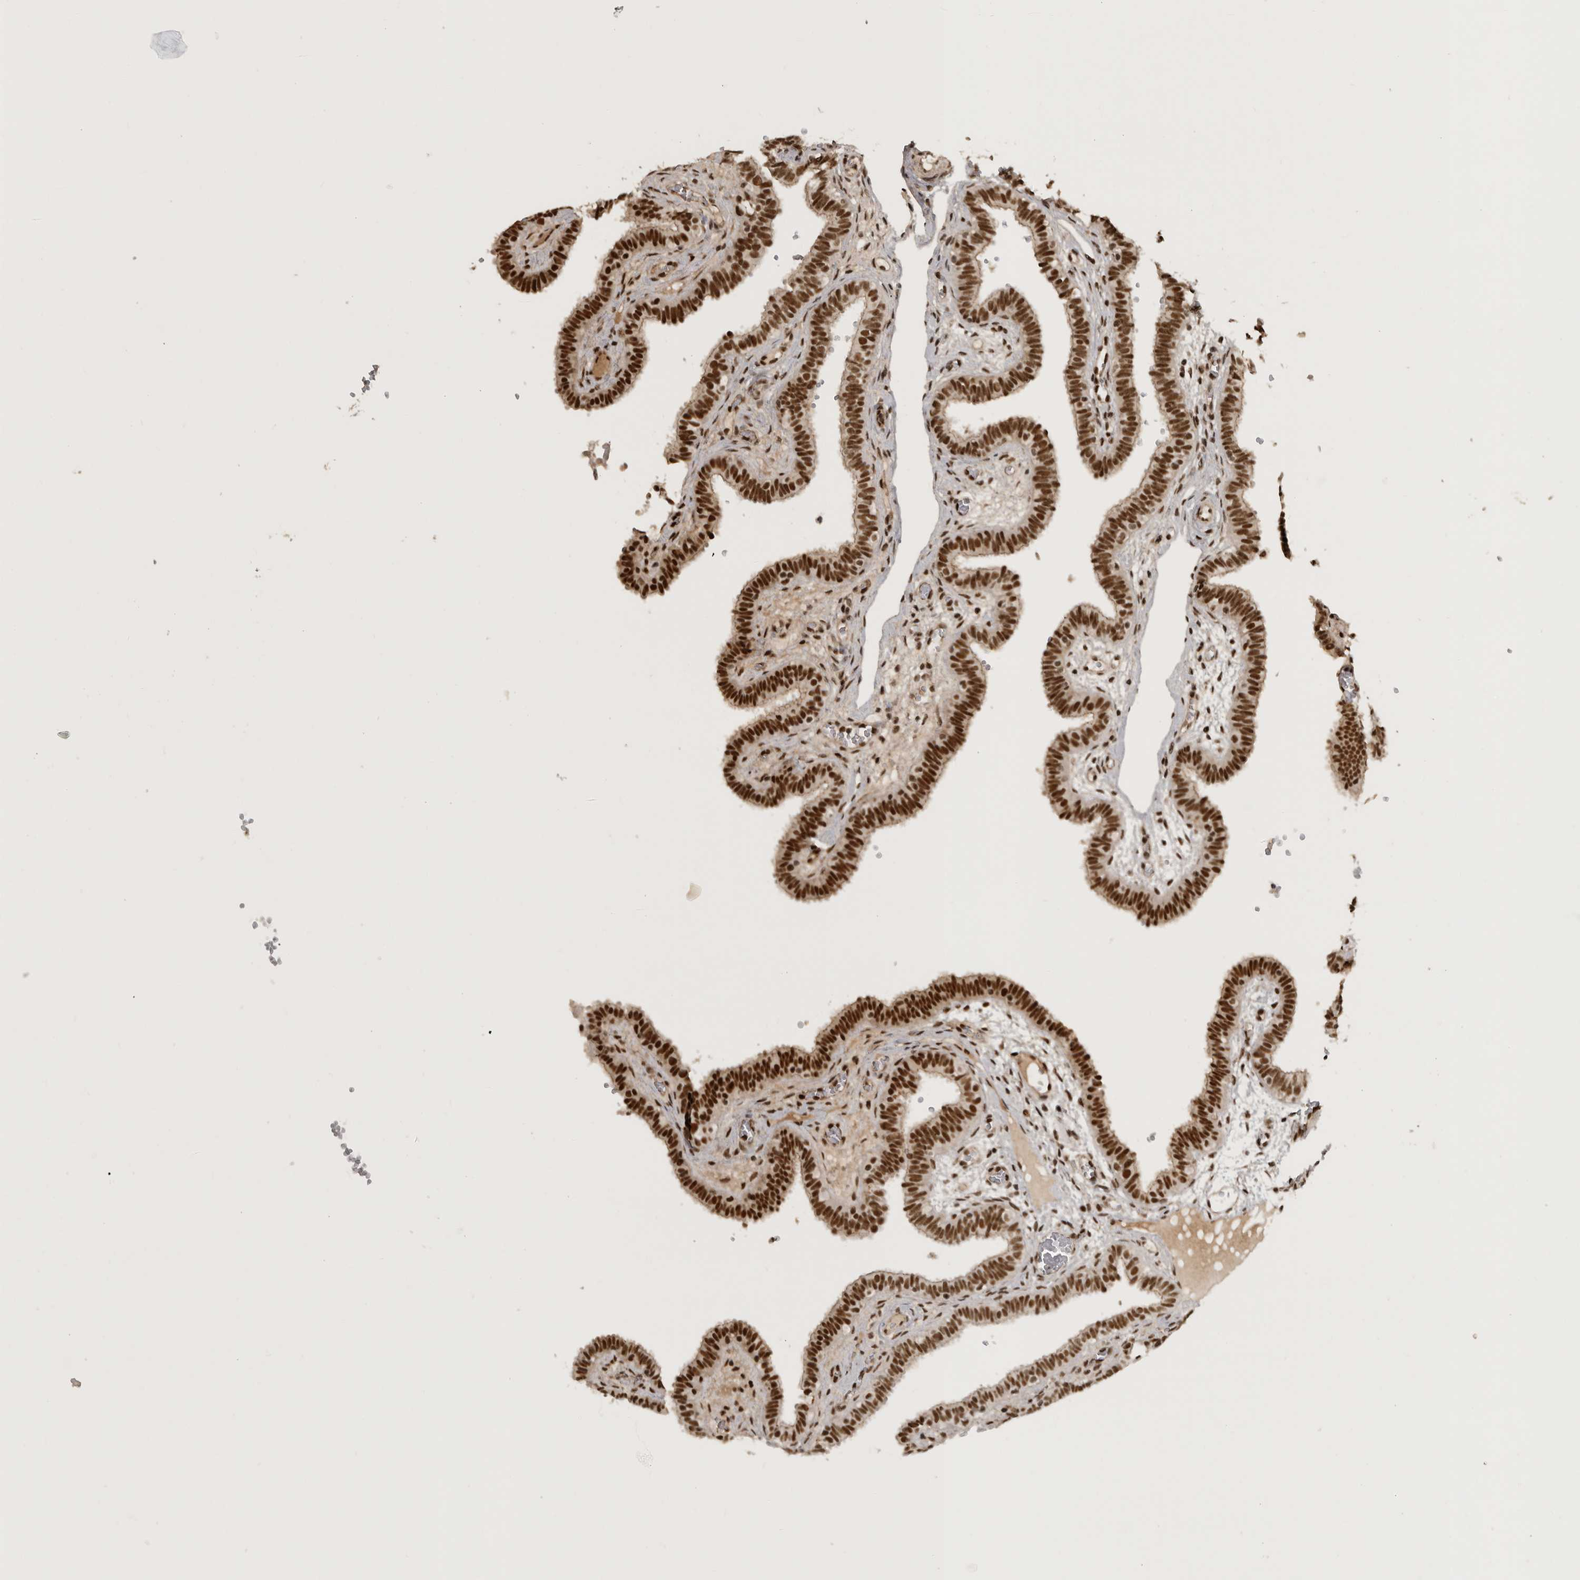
{"staining": {"intensity": "strong", "quantity": ">75%", "location": "nuclear"}, "tissue": "fallopian tube", "cell_type": "Glandular cells", "image_type": "normal", "snomed": [{"axis": "morphology", "description": "Normal tissue, NOS"}, {"axis": "topography", "description": "Fallopian tube"}, {"axis": "topography", "description": "Placenta"}], "caption": "IHC staining of benign fallopian tube, which exhibits high levels of strong nuclear staining in about >75% of glandular cells indicating strong nuclear protein staining. The staining was performed using DAB (3,3'-diaminobenzidine) (brown) for protein detection and nuclei were counterstained in hematoxylin (blue).", "gene": "CBLL1", "patient": {"sex": "female", "age": 32}}